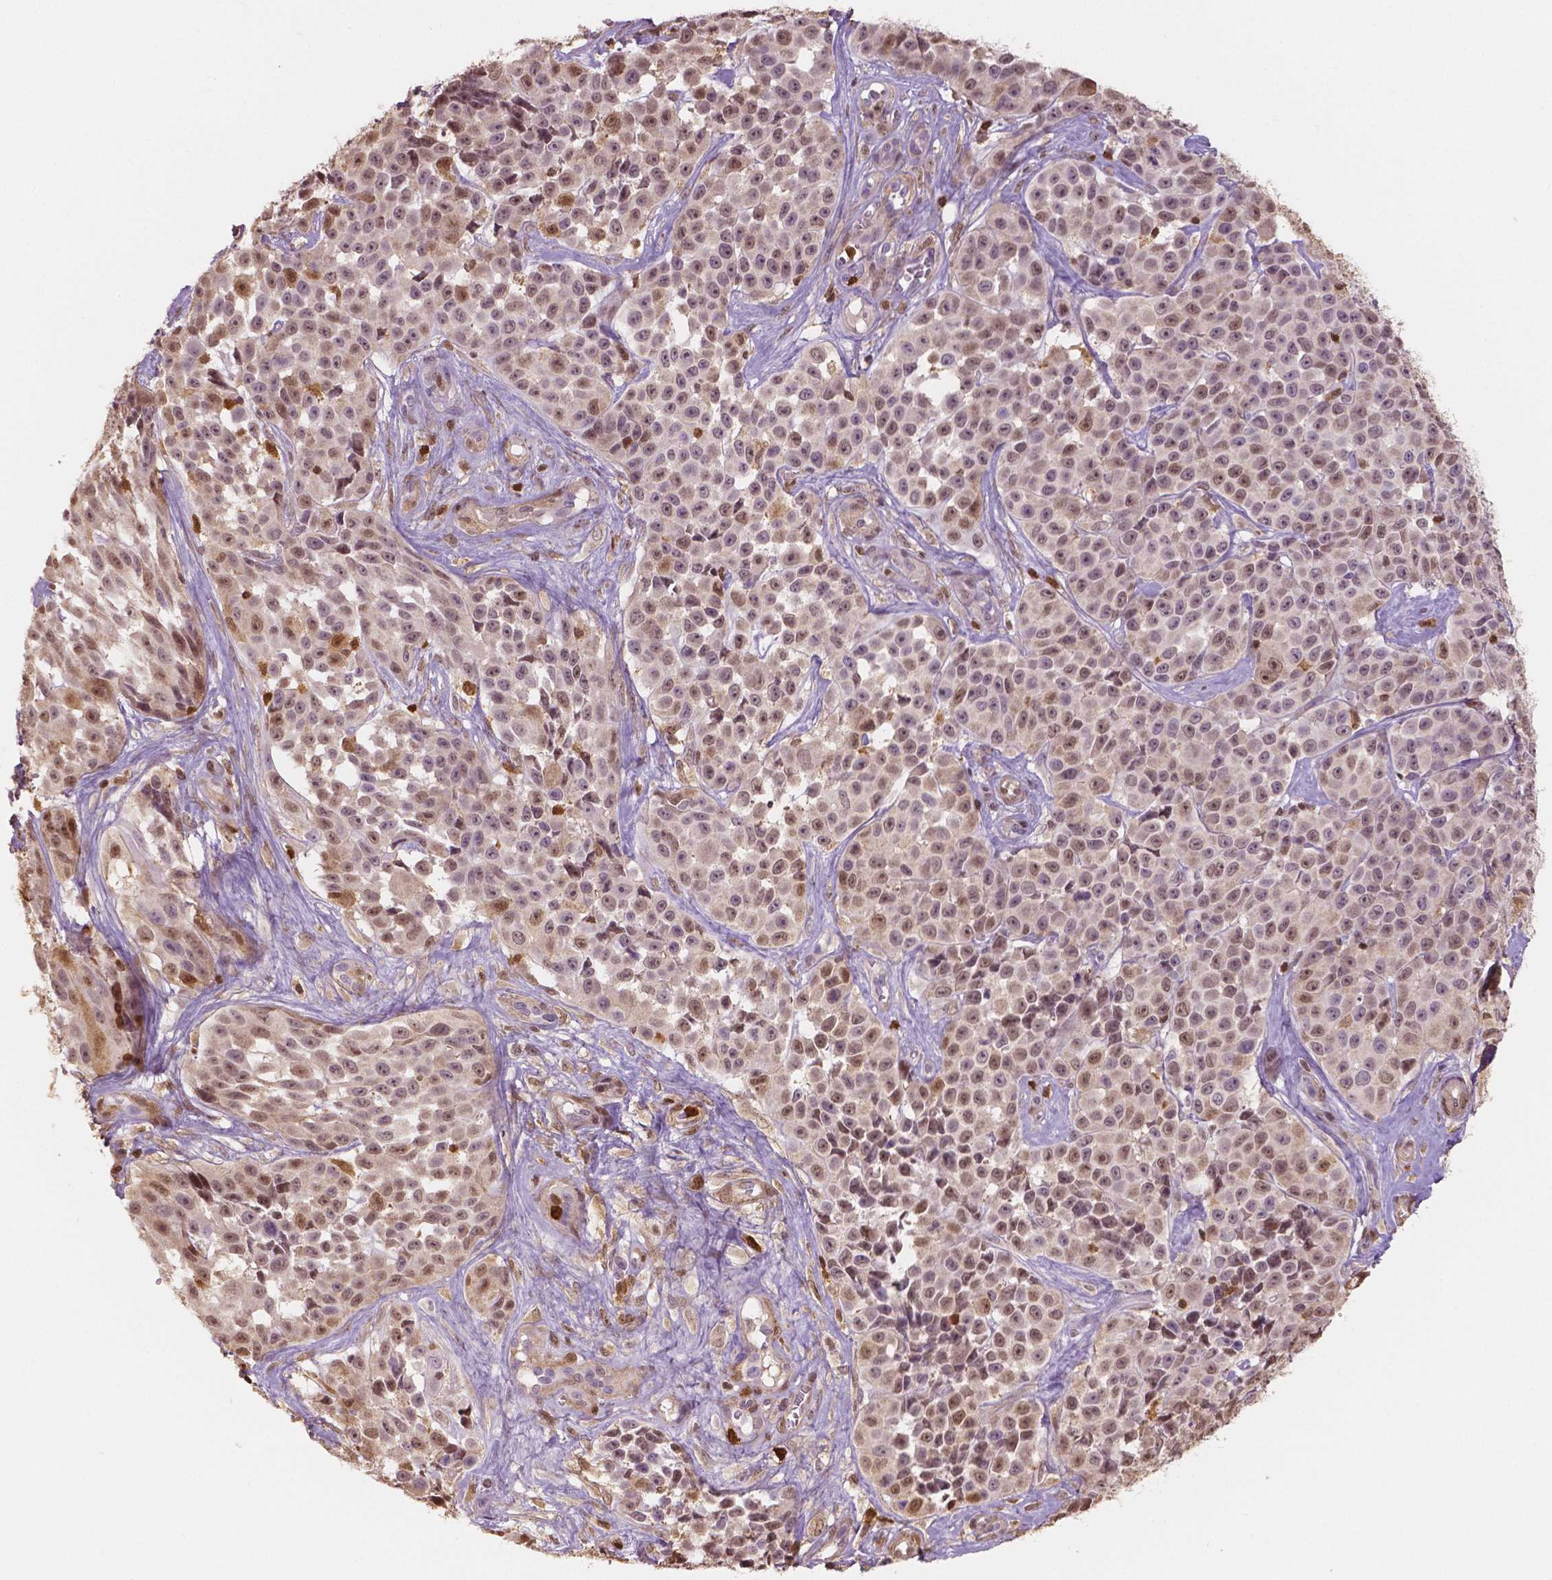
{"staining": {"intensity": "weak", "quantity": "25%-75%", "location": "nuclear"}, "tissue": "melanoma", "cell_type": "Tumor cells", "image_type": "cancer", "snomed": [{"axis": "morphology", "description": "Malignant melanoma, NOS"}, {"axis": "topography", "description": "Skin"}], "caption": "A brown stain shows weak nuclear staining of a protein in malignant melanoma tumor cells. The staining was performed using DAB (3,3'-diaminobenzidine) to visualize the protein expression in brown, while the nuclei were stained in blue with hematoxylin (Magnification: 20x).", "gene": "S100A4", "patient": {"sex": "female", "age": 88}}